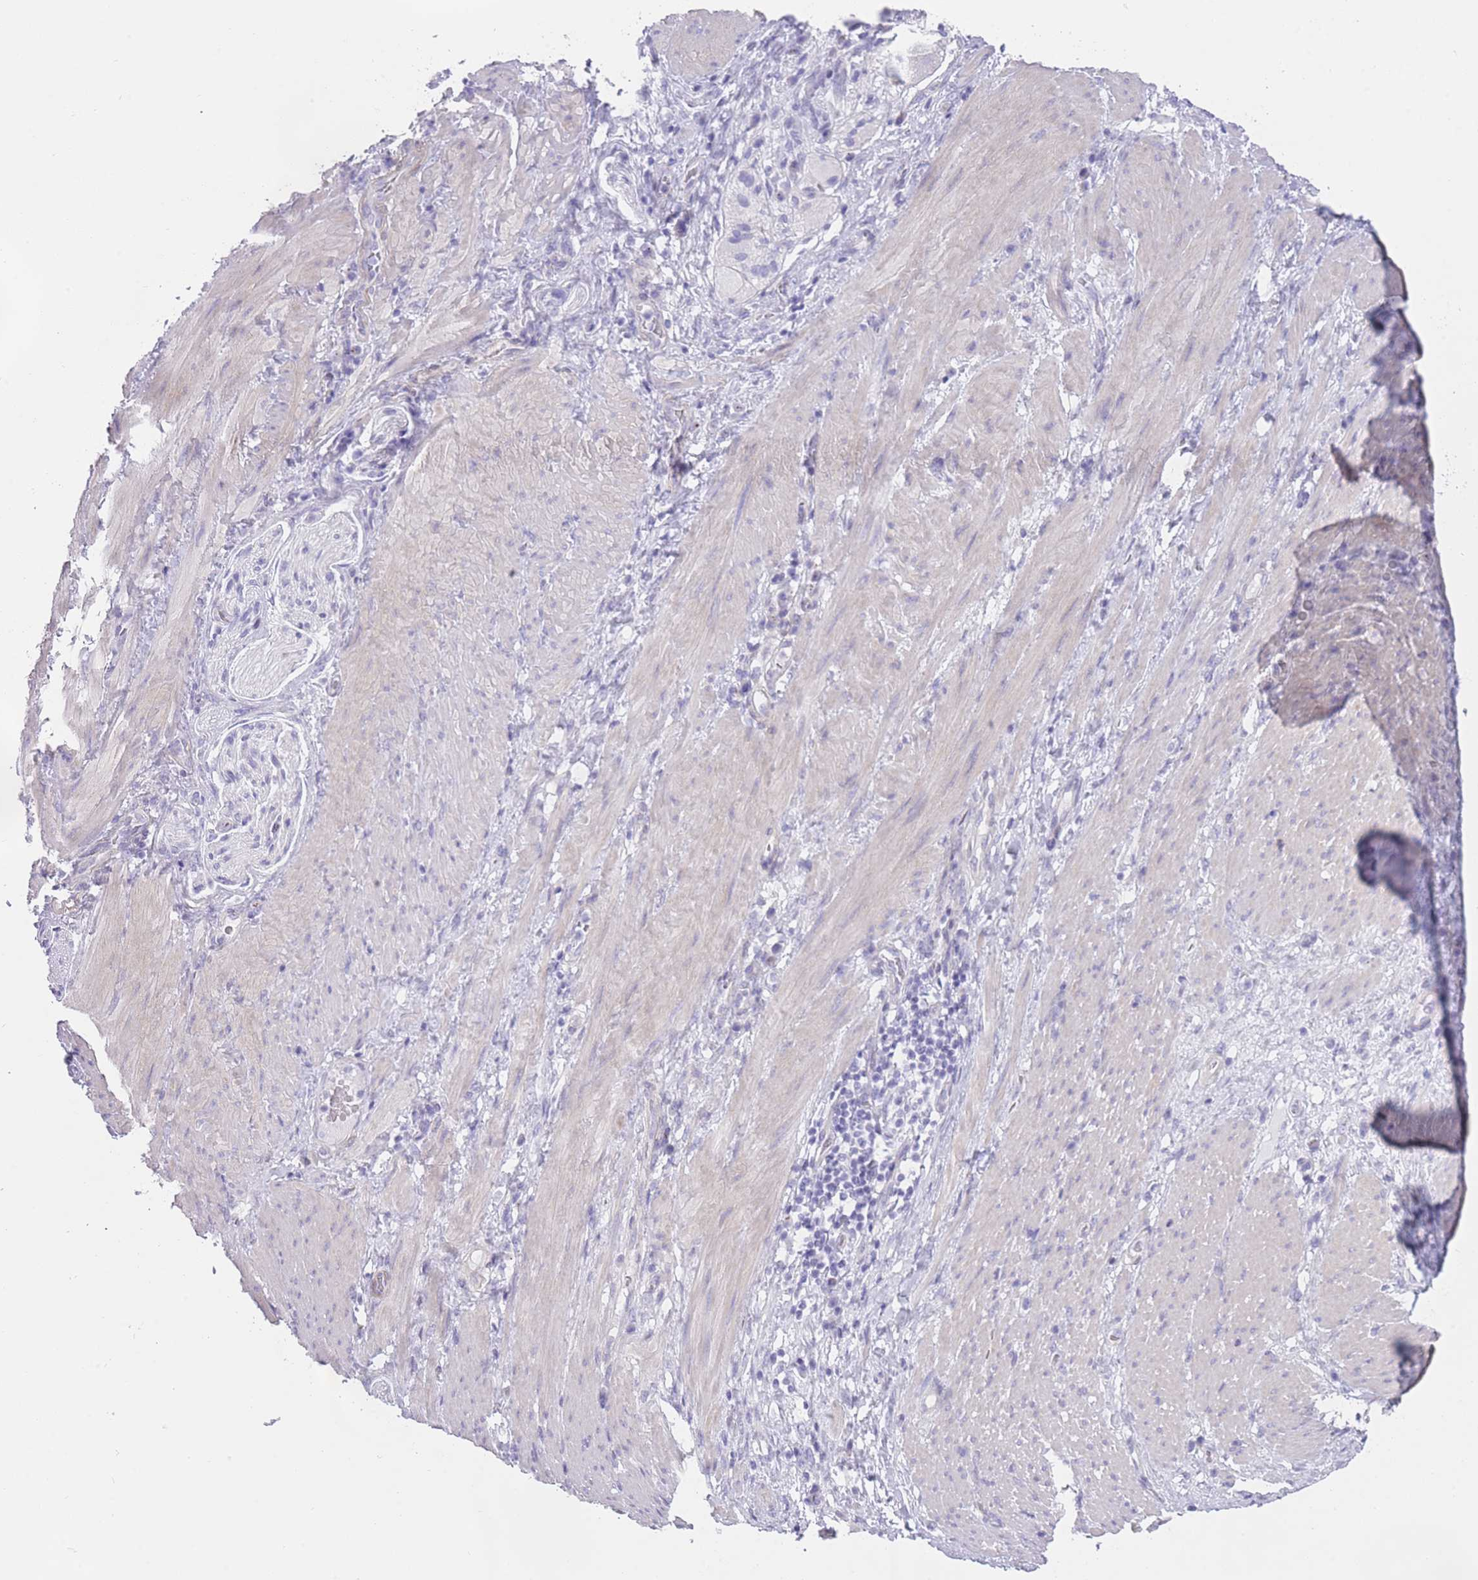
{"staining": {"intensity": "negative", "quantity": "none", "location": "none"}, "tissue": "stomach cancer", "cell_type": "Tumor cells", "image_type": "cancer", "snomed": [{"axis": "morphology", "description": "Normal tissue, NOS"}, {"axis": "morphology", "description": "Adenocarcinoma, NOS"}, {"axis": "topography", "description": "Stomach"}], "caption": "This is an IHC image of human stomach cancer (adenocarcinoma). There is no staining in tumor cells.", "gene": "OR11H12", "patient": {"sex": "female", "age": 64}}